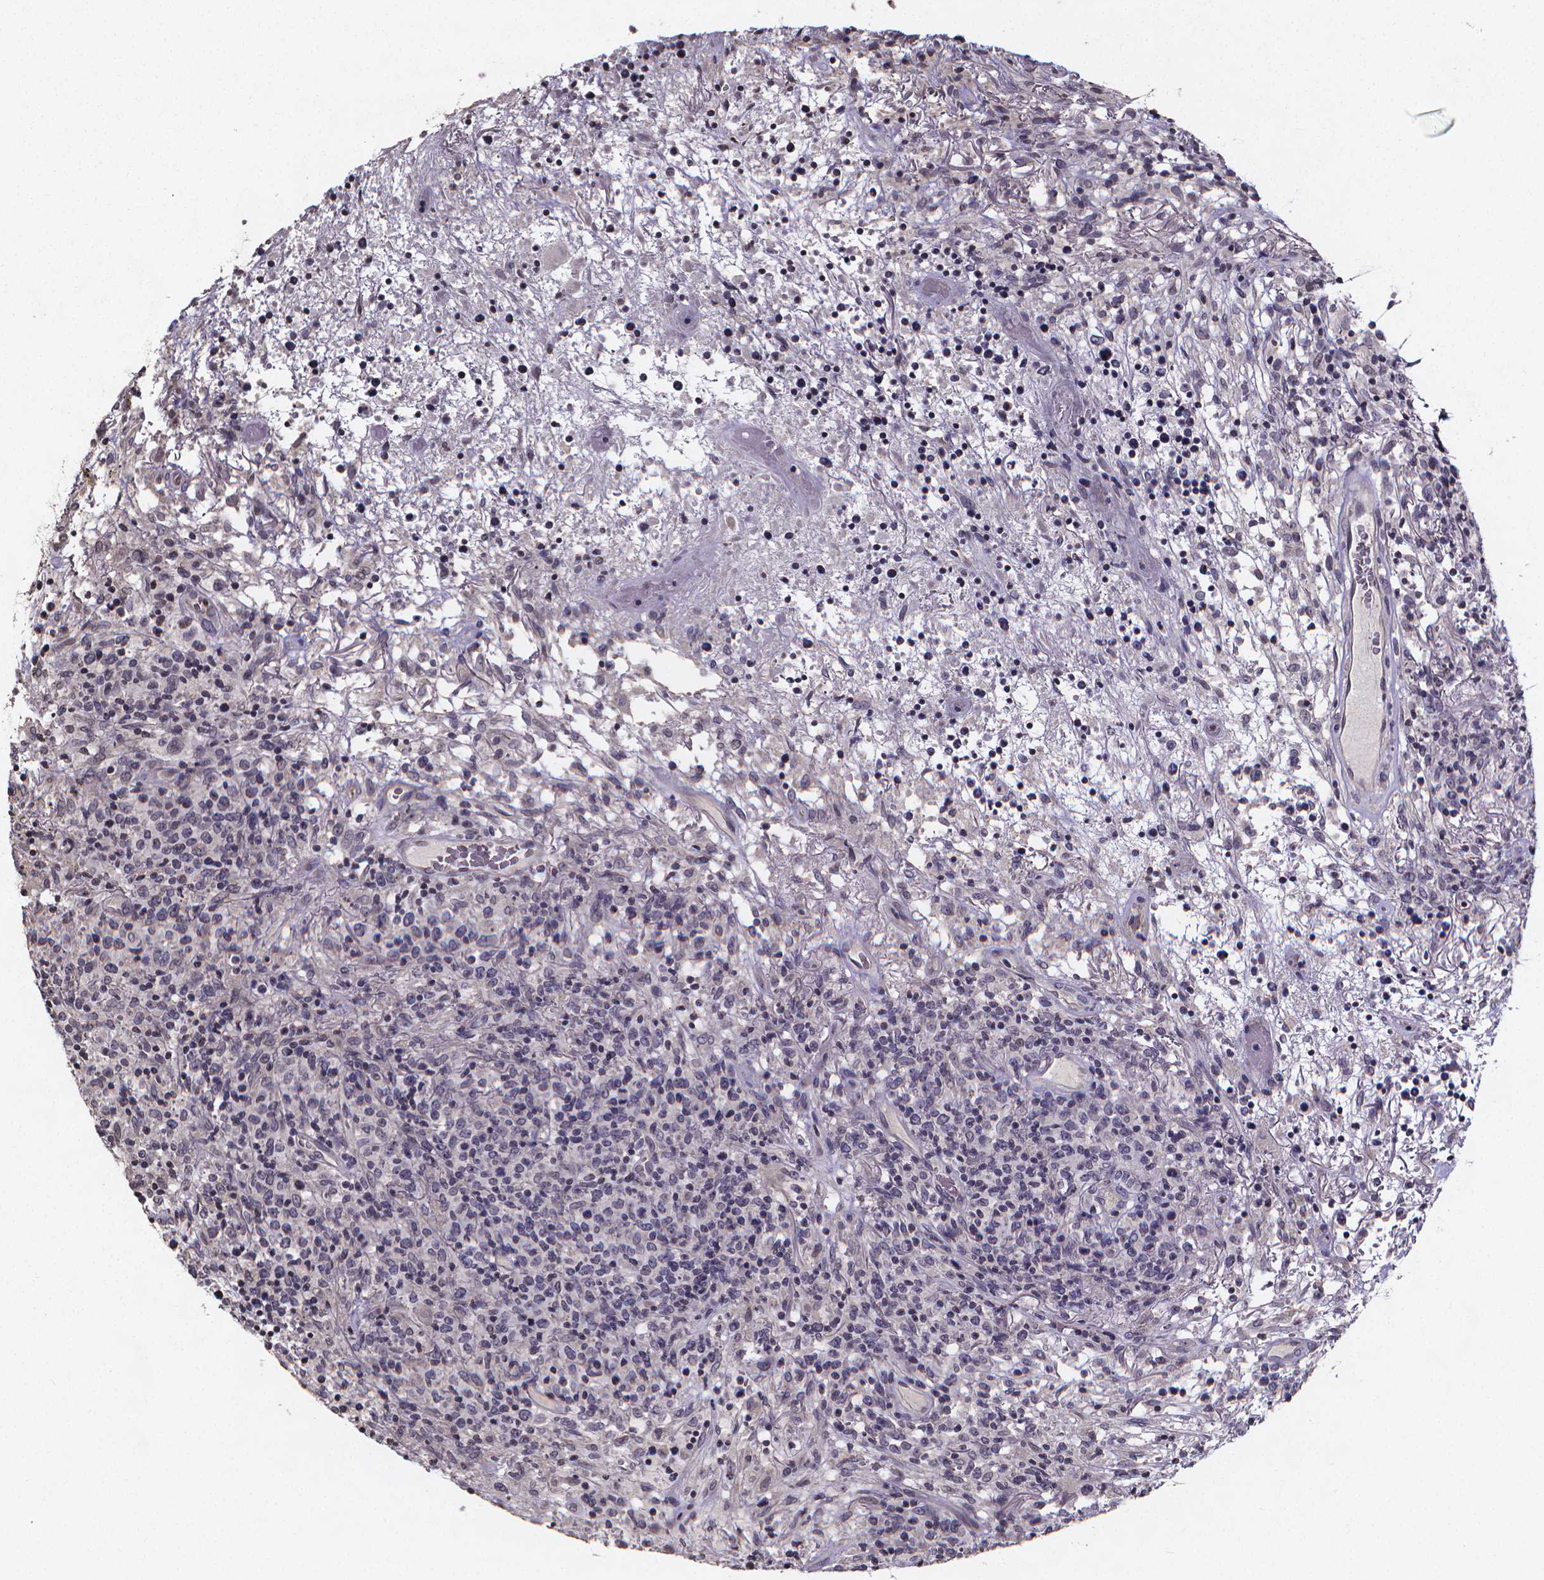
{"staining": {"intensity": "negative", "quantity": "none", "location": "none"}, "tissue": "lymphoma", "cell_type": "Tumor cells", "image_type": "cancer", "snomed": [{"axis": "morphology", "description": "Malignant lymphoma, non-Hodgkin's type, High grade"}, {"axis": "topography", "description": "Lung"}], "caption": "An immunohistochemistry photomicrograph of lymphoma is shown. There is no staining in tumor cells of lymphoma. (Brightfield microscopy of DAB immunohistochemistry (IHC) at high magnification).", "gene": "TP73", "patient": {"sex": "male", "age": 79}}